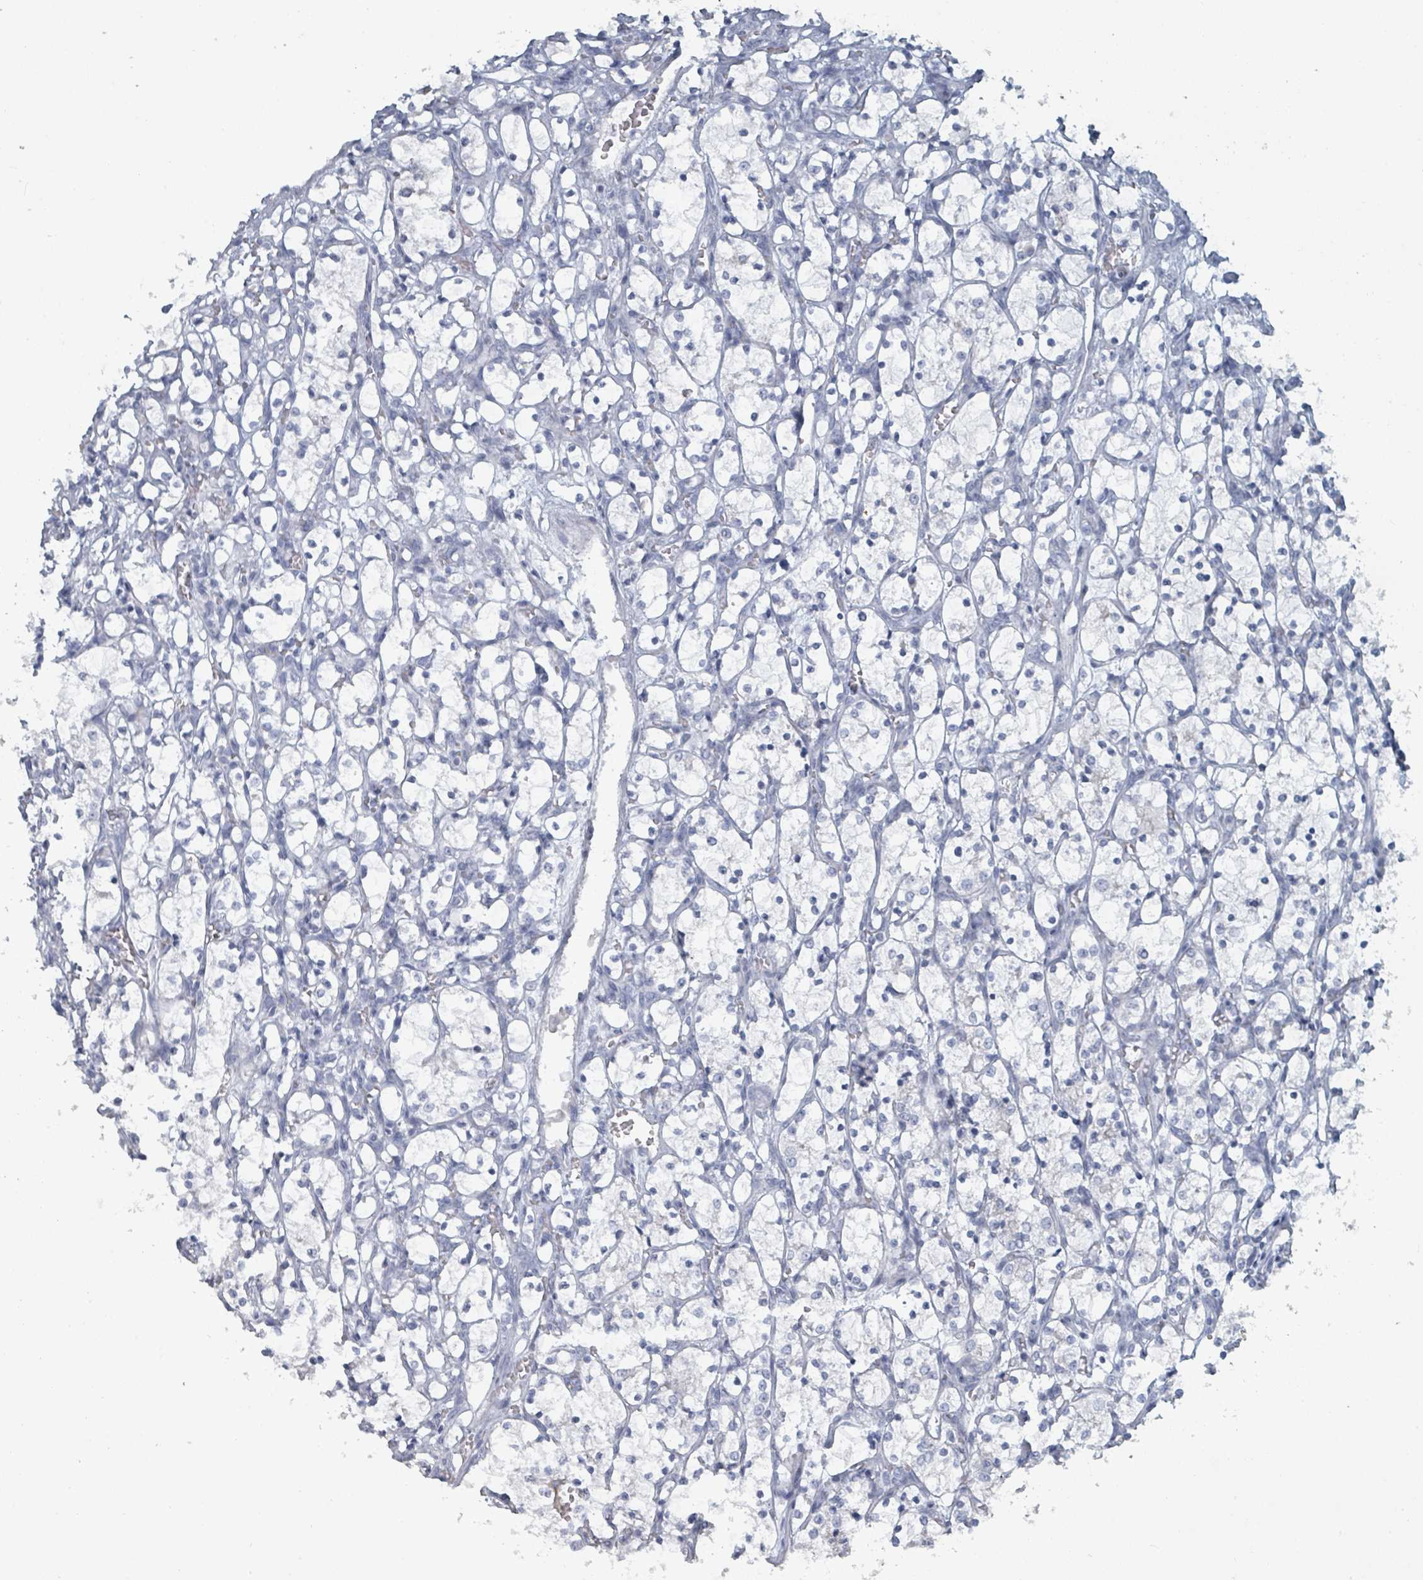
{"staining": {"intensity": "negative", "quantity": "none", "location": "none"}, "tissue": "renal cancer", "cell_type": "Tumor cells", "image_type": "cancer", "snomed": [{"axis": "morphology", "description": "Adenocarcinoma, NOS"}, {"axis": "topography", "description": "Kidney"}], "caption": "The IHC photomicrograph has no significant staining in tumor cells of adenocarcinoma (renal) tissue. Brightfield microscopy of immunohistochemistry (IHC) stained with DAB (brown) and hematoxylin (blue), captured at high magnification.", "gene": "HEATR5A", "patient": {"sex": "female", "age": 69}}